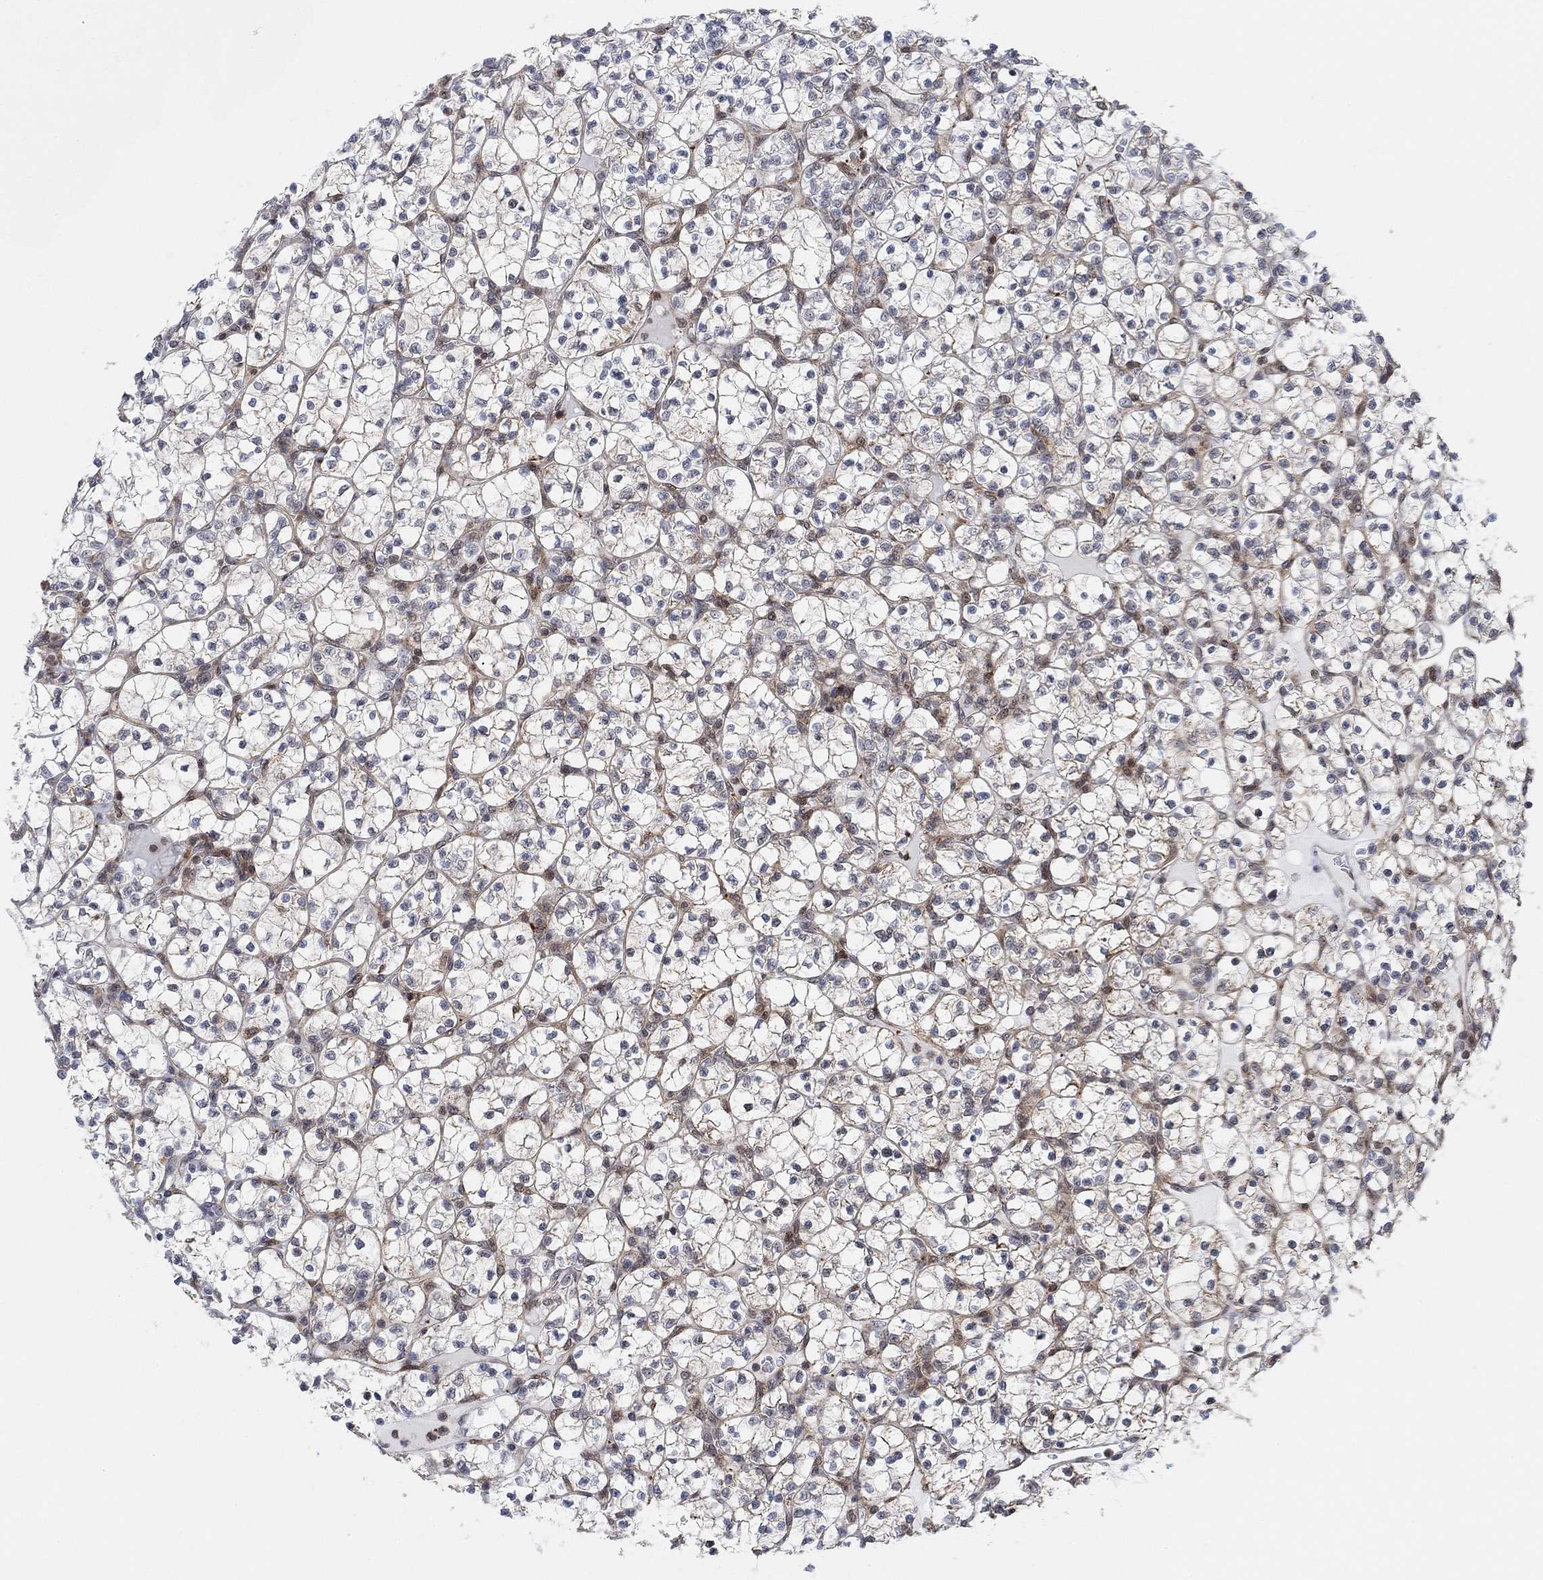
{"staining": {"intensity": "moderate", "quantity": "25%-75%", "location": "cytoplasmic/membranous"}, "tissue": "renal cancer", "cell_type": "Tumor cells", "image_type": "cancer", "snomed": [{"axis": "morphology", "description": "Adenocarcinoma, NOS"}, {"axis": "topography", "description": "Kidney"}], "caption": "Renal adenocarcinoma stained with a brown dye demonstrates moderate cytoplasmic/membranous positive positivity in about 25%-75% of tumor cells.", "gene": "PWWP2B", "patient": {"sex": "female", "age": 89}}